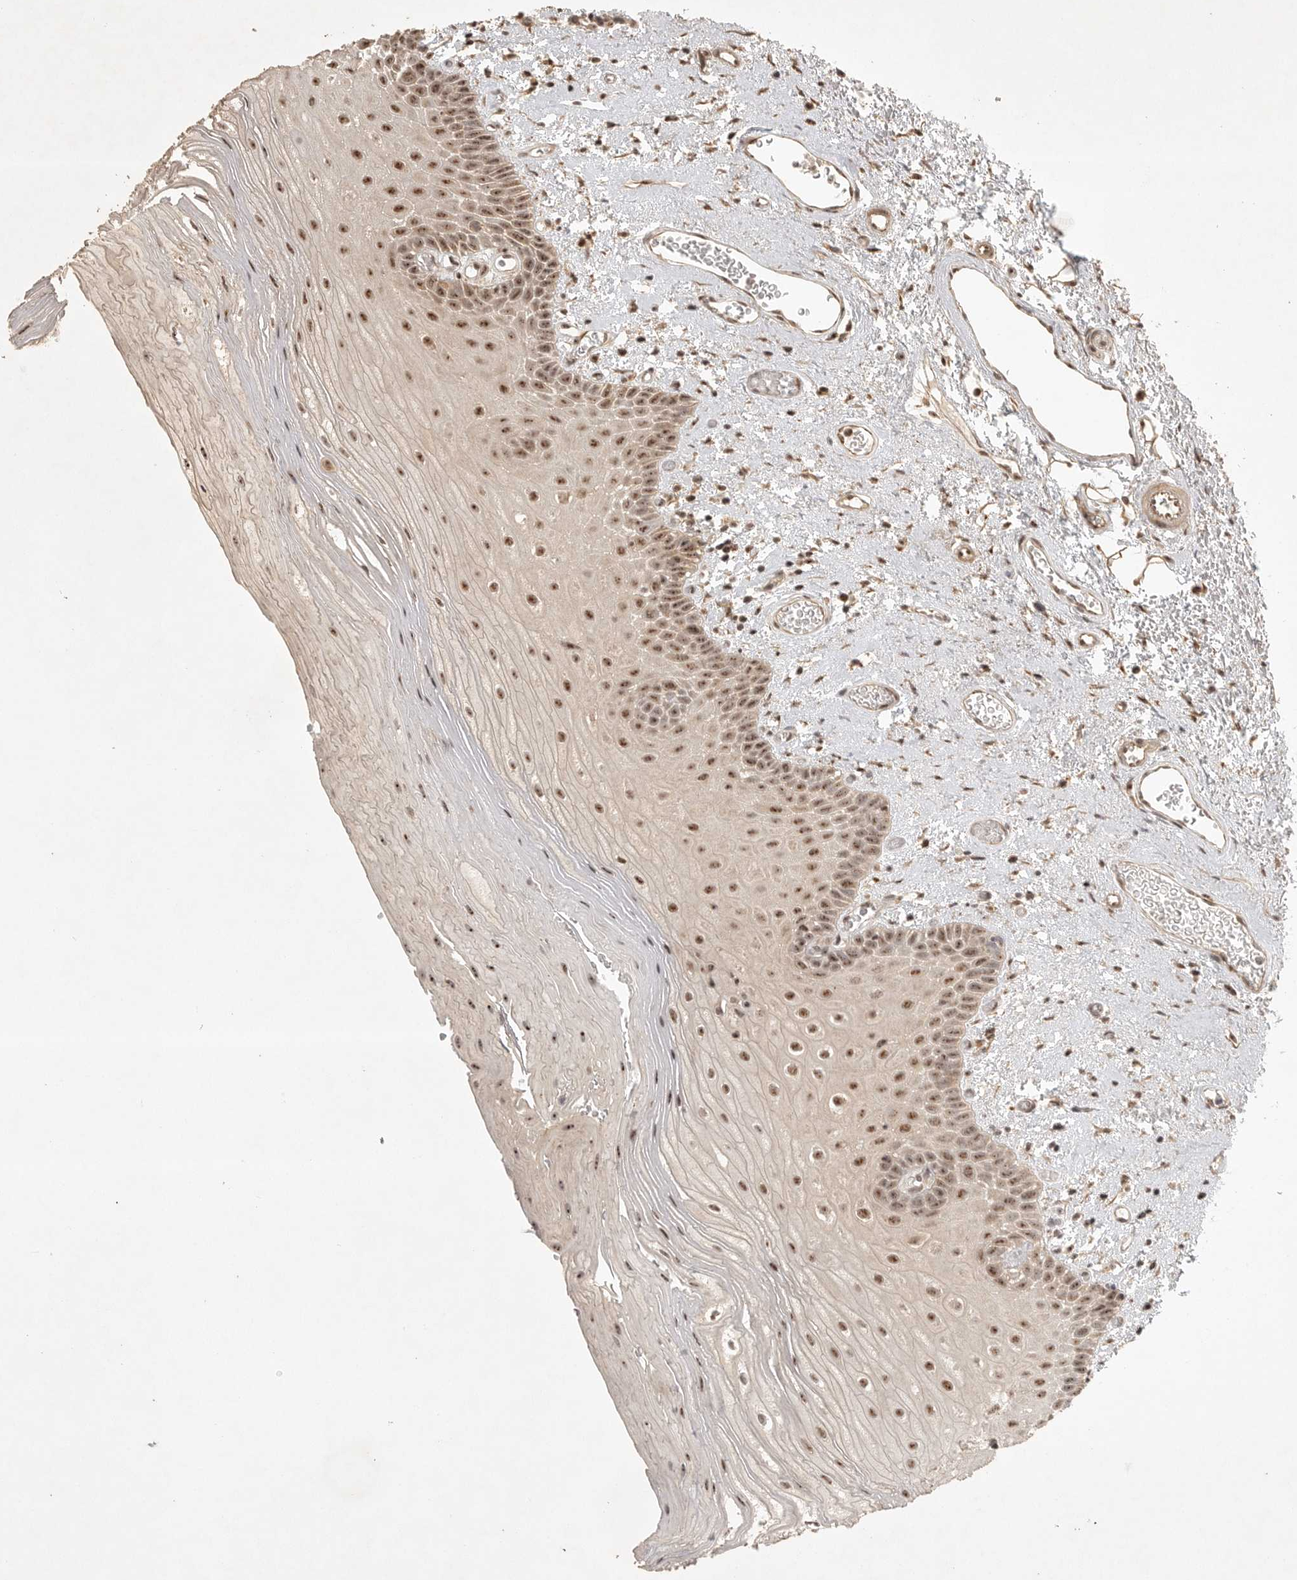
{"staining": {"intensity": "strong", "quantity": ">75%", "location": "cytoplasmic/membranous,nuclear"}, "tissue": "oral mucosa", "cell_type": "Squamous epithelial cells", "image_type": "normal", "snomed": [{"axis": "morphology", "description": "Normal tissue, NOS"}, {"axis": "topography", "description": "Oral tissue"}], "caption": "Strong cytoplasmic/membranous,nuclear staining for a protein is present in about >75% of squamous epithelial cells of normal oral mucosa using IHC.", "gene": "POMP", "patient": {"sex": "male", "age": 52}}